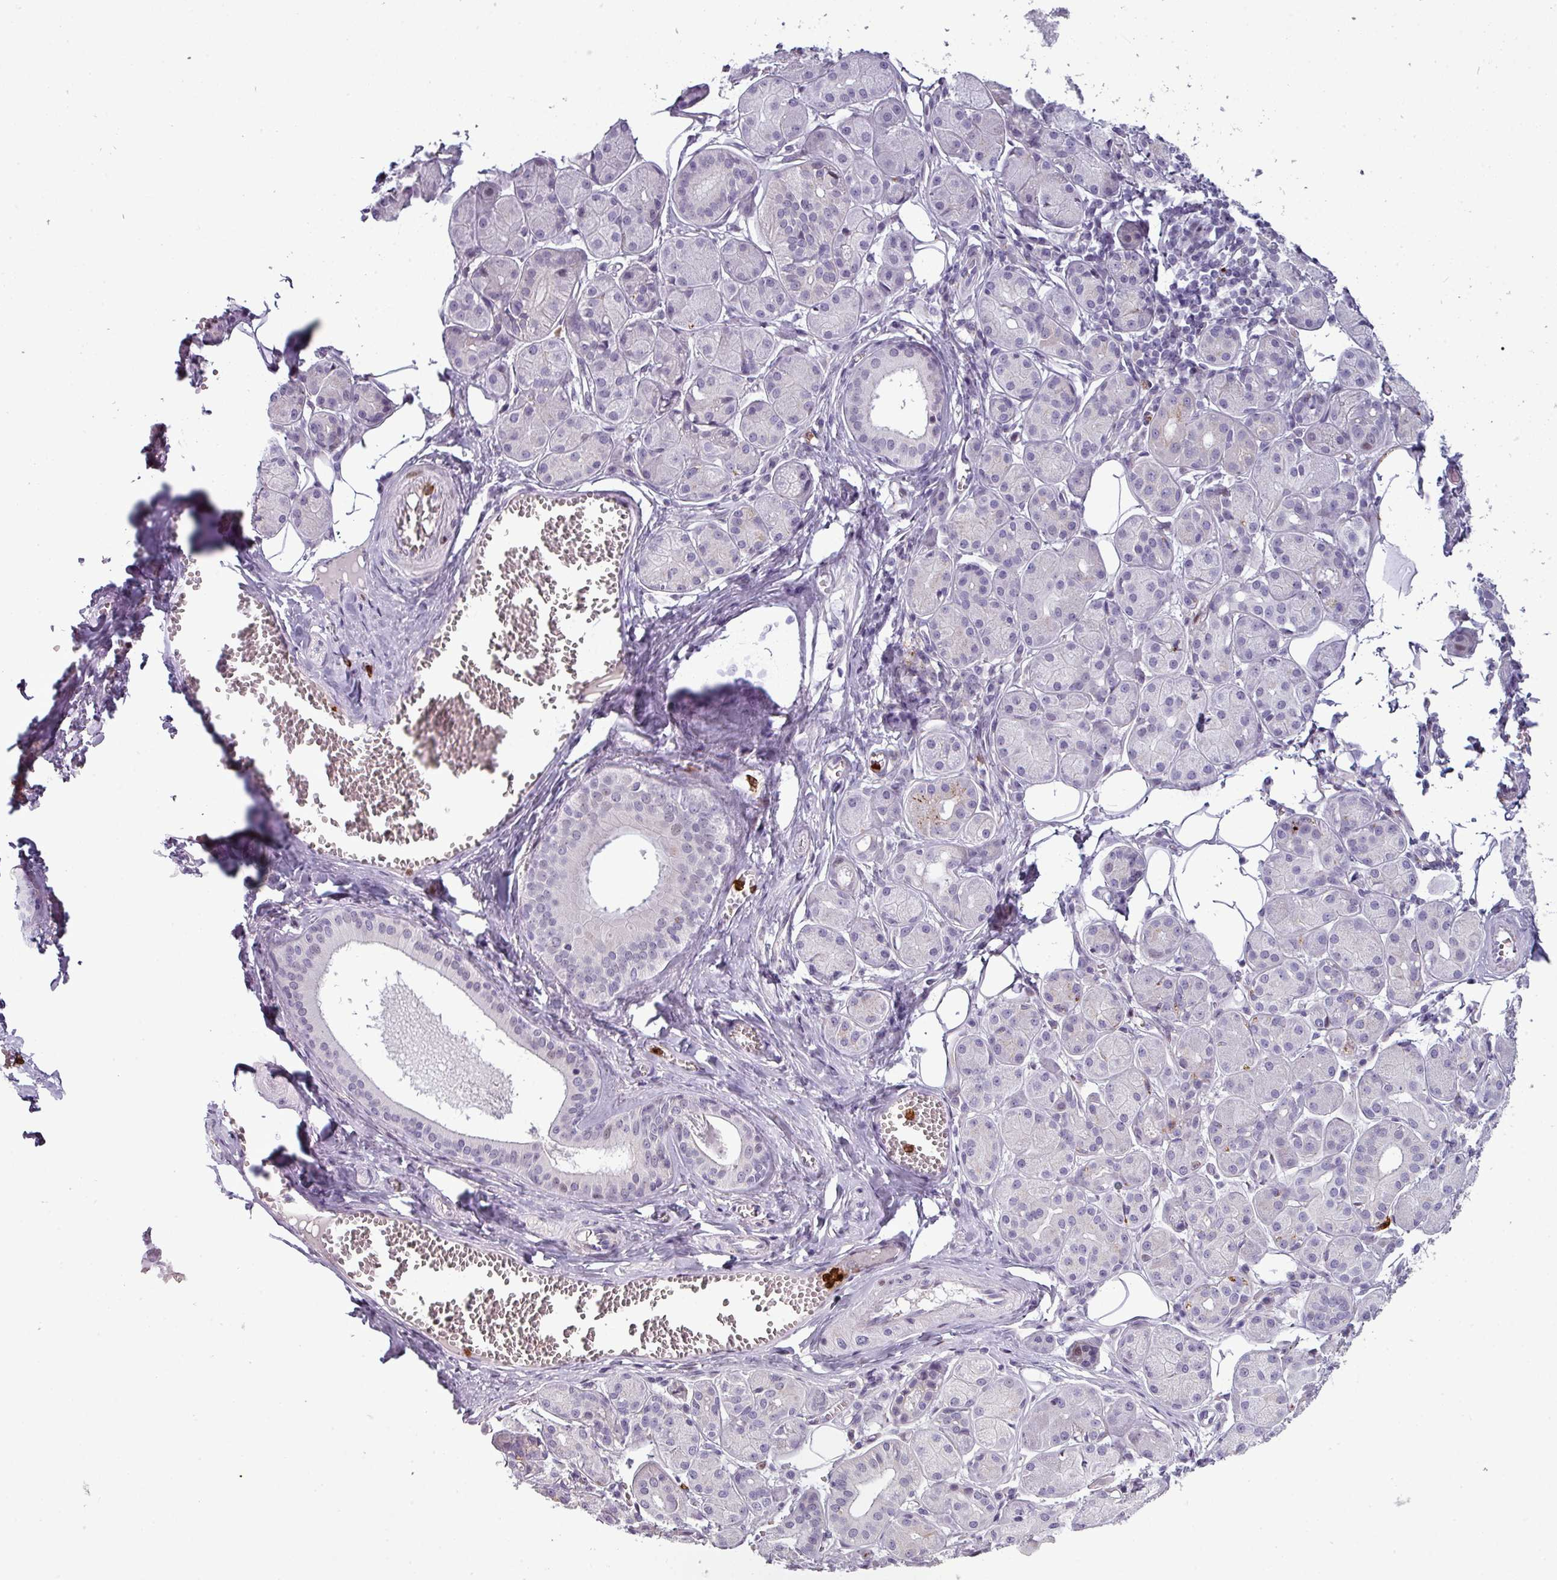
{"staining": {"intensity": "moderate", "quantity": "<25%", "location": "nuclear"}, "tissue": "salivary gland", "cell_type": "Glandular cells", "image_type": "normal", "snomed": [{"axis": "morphology", "description": "Squamous cell carcinoma, NOS"}, {"axis": "topography", "description": "Skin"}, {"axis": "topography", "description": "Head-Neck"}], "caption": "This image reveals IHC staining of unremarkable salivary gland, with low moderate nuclear expression in approximately <25% of glandular cells.", "gene": "TMEFF1", "patient": {"sex": "male", "age": 80}}